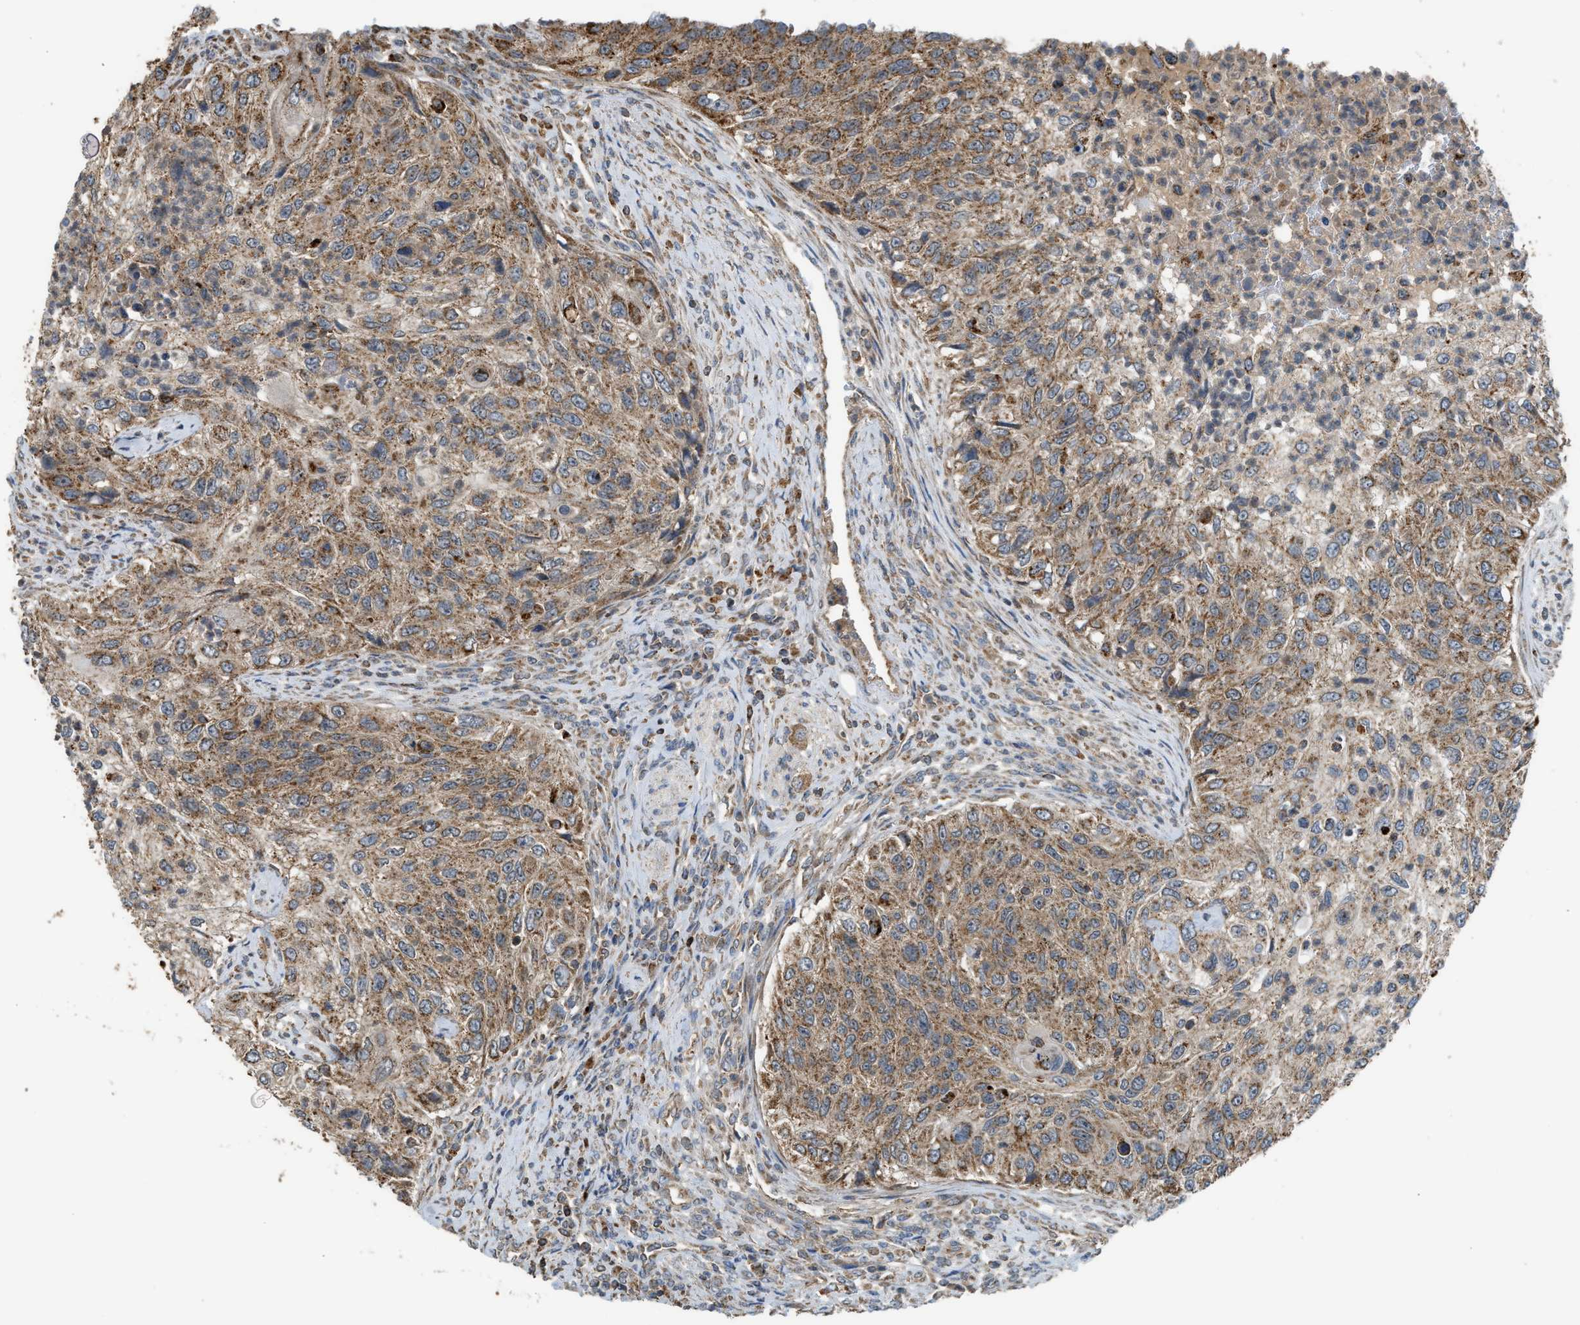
{"staining": {"intensity": "strong", "quantity": ">75%", "location": "cytoplasmic/membranous"}, "tissue": "urothelial cancer", "cell_type": "Tumor cells", "image_type": "cancer", "snomed": [{"axis": "morphology", "description": "Urothelial carcinoma, High grade"}, {"axis": "topography", "description": "Urinary bladder"}], "caption": "High-power microscopy captured an immunohistochemistry histopathology image of urothelial carcinoma (high-grade), revealing strong cytoplasmic/membranous positivity in about >75% of tumor cells.", "gene": "STARD3", "patient": {"sex": "male", "age": 35}}